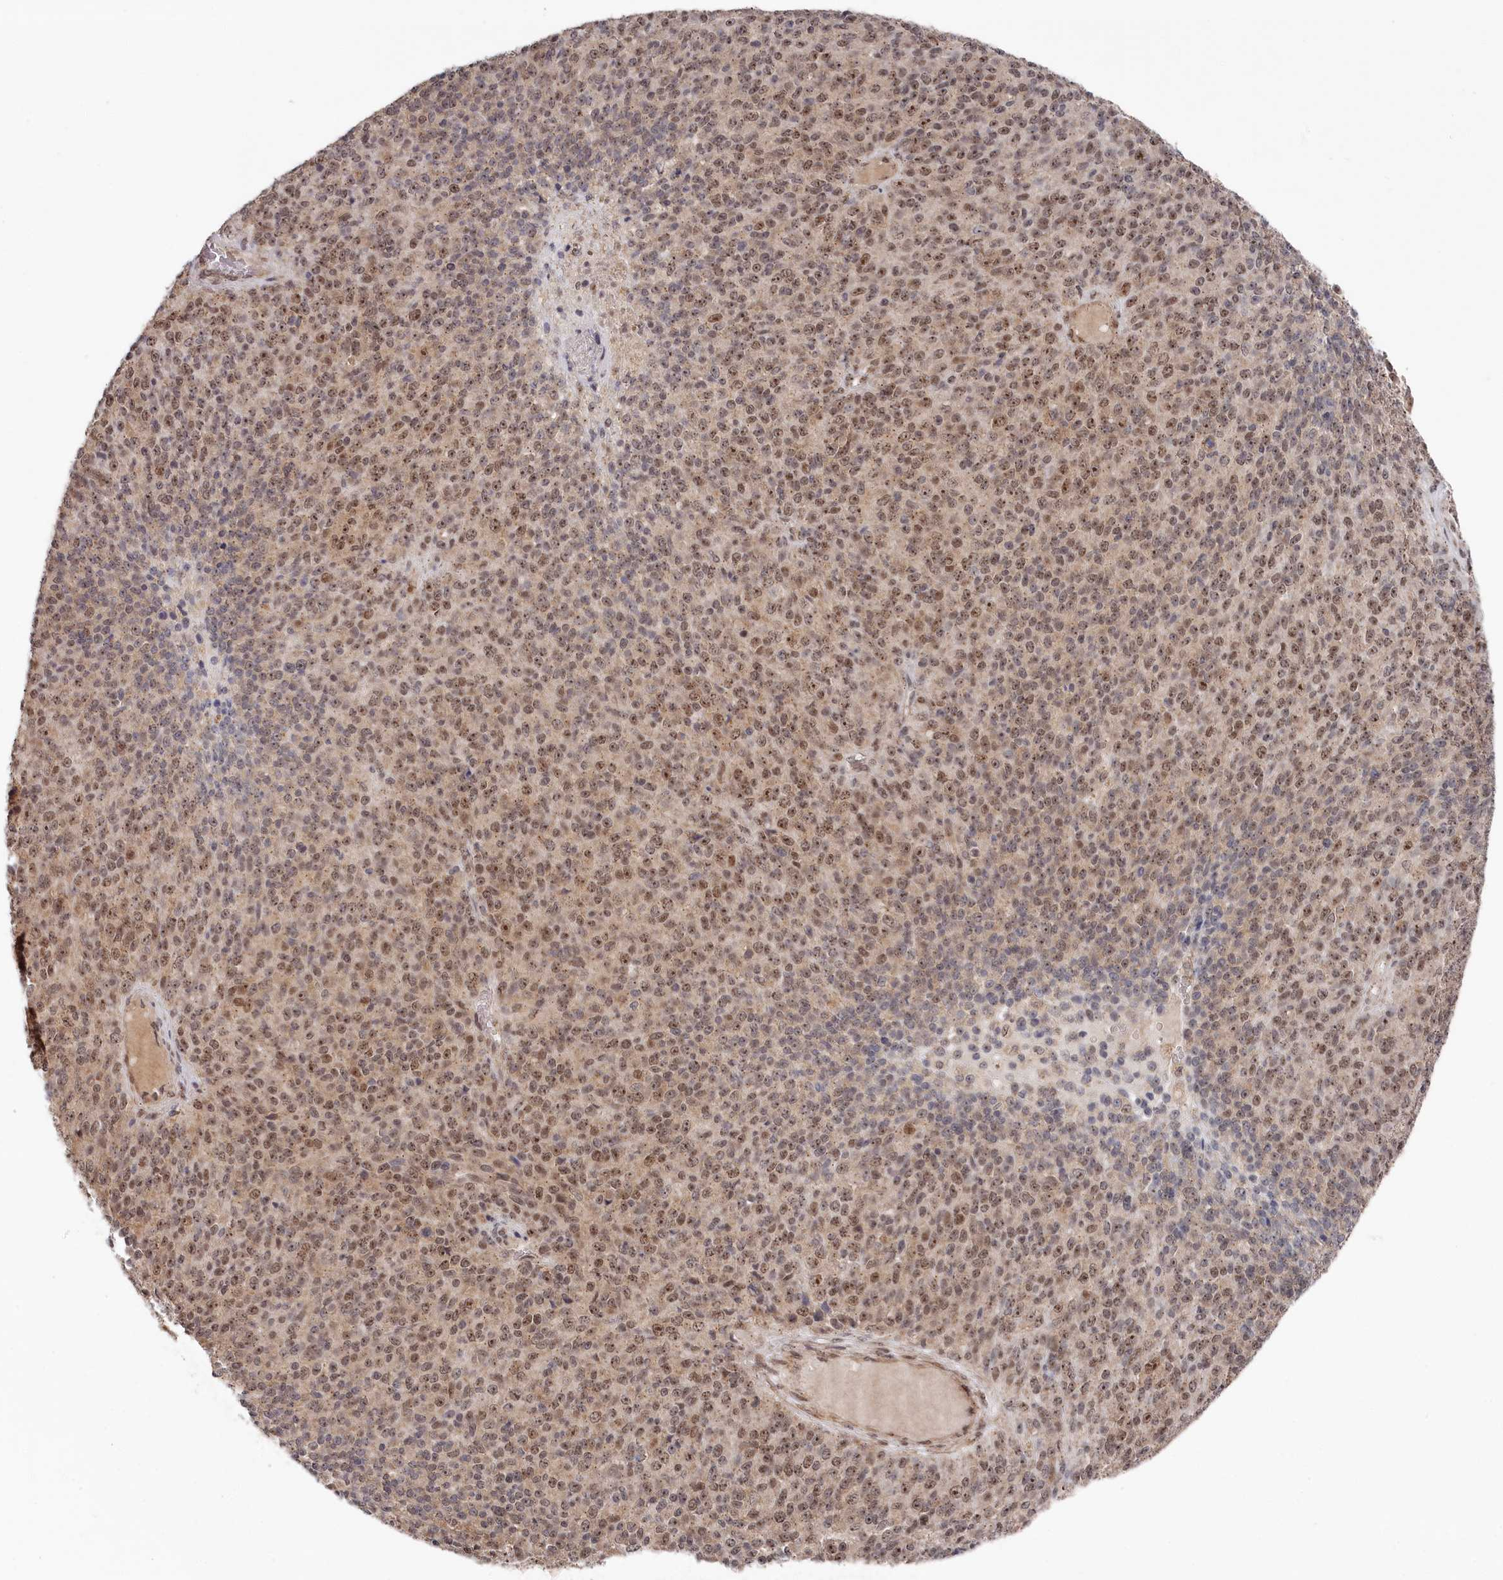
{"staining": {"intensity": "moderate", "quantity": ">75%", "location": "cytoplasmic/membranous,nuclear"}, "tissue": "melanoma", "cell_type": "Tumor cells", "image_type": "cancer", "snomed": [{"axis": "morphology", "description": "Malignant melanoma, Metastatic site"}, {"axis": "topography", "description": "Brain"}], "caption": "Immunohistochemistry (IHC) (DAB) staining of malignant melanoma (metastatic site) demonstrates moderate cytoplasmic/membranous and nuclear protein staining in approximately >75% of tumor cells. (Brightfield microscopy of DAB IHC at high magnification).", "gene": "EXOSC1", "patient": {"sex": "female", "age": 56}}